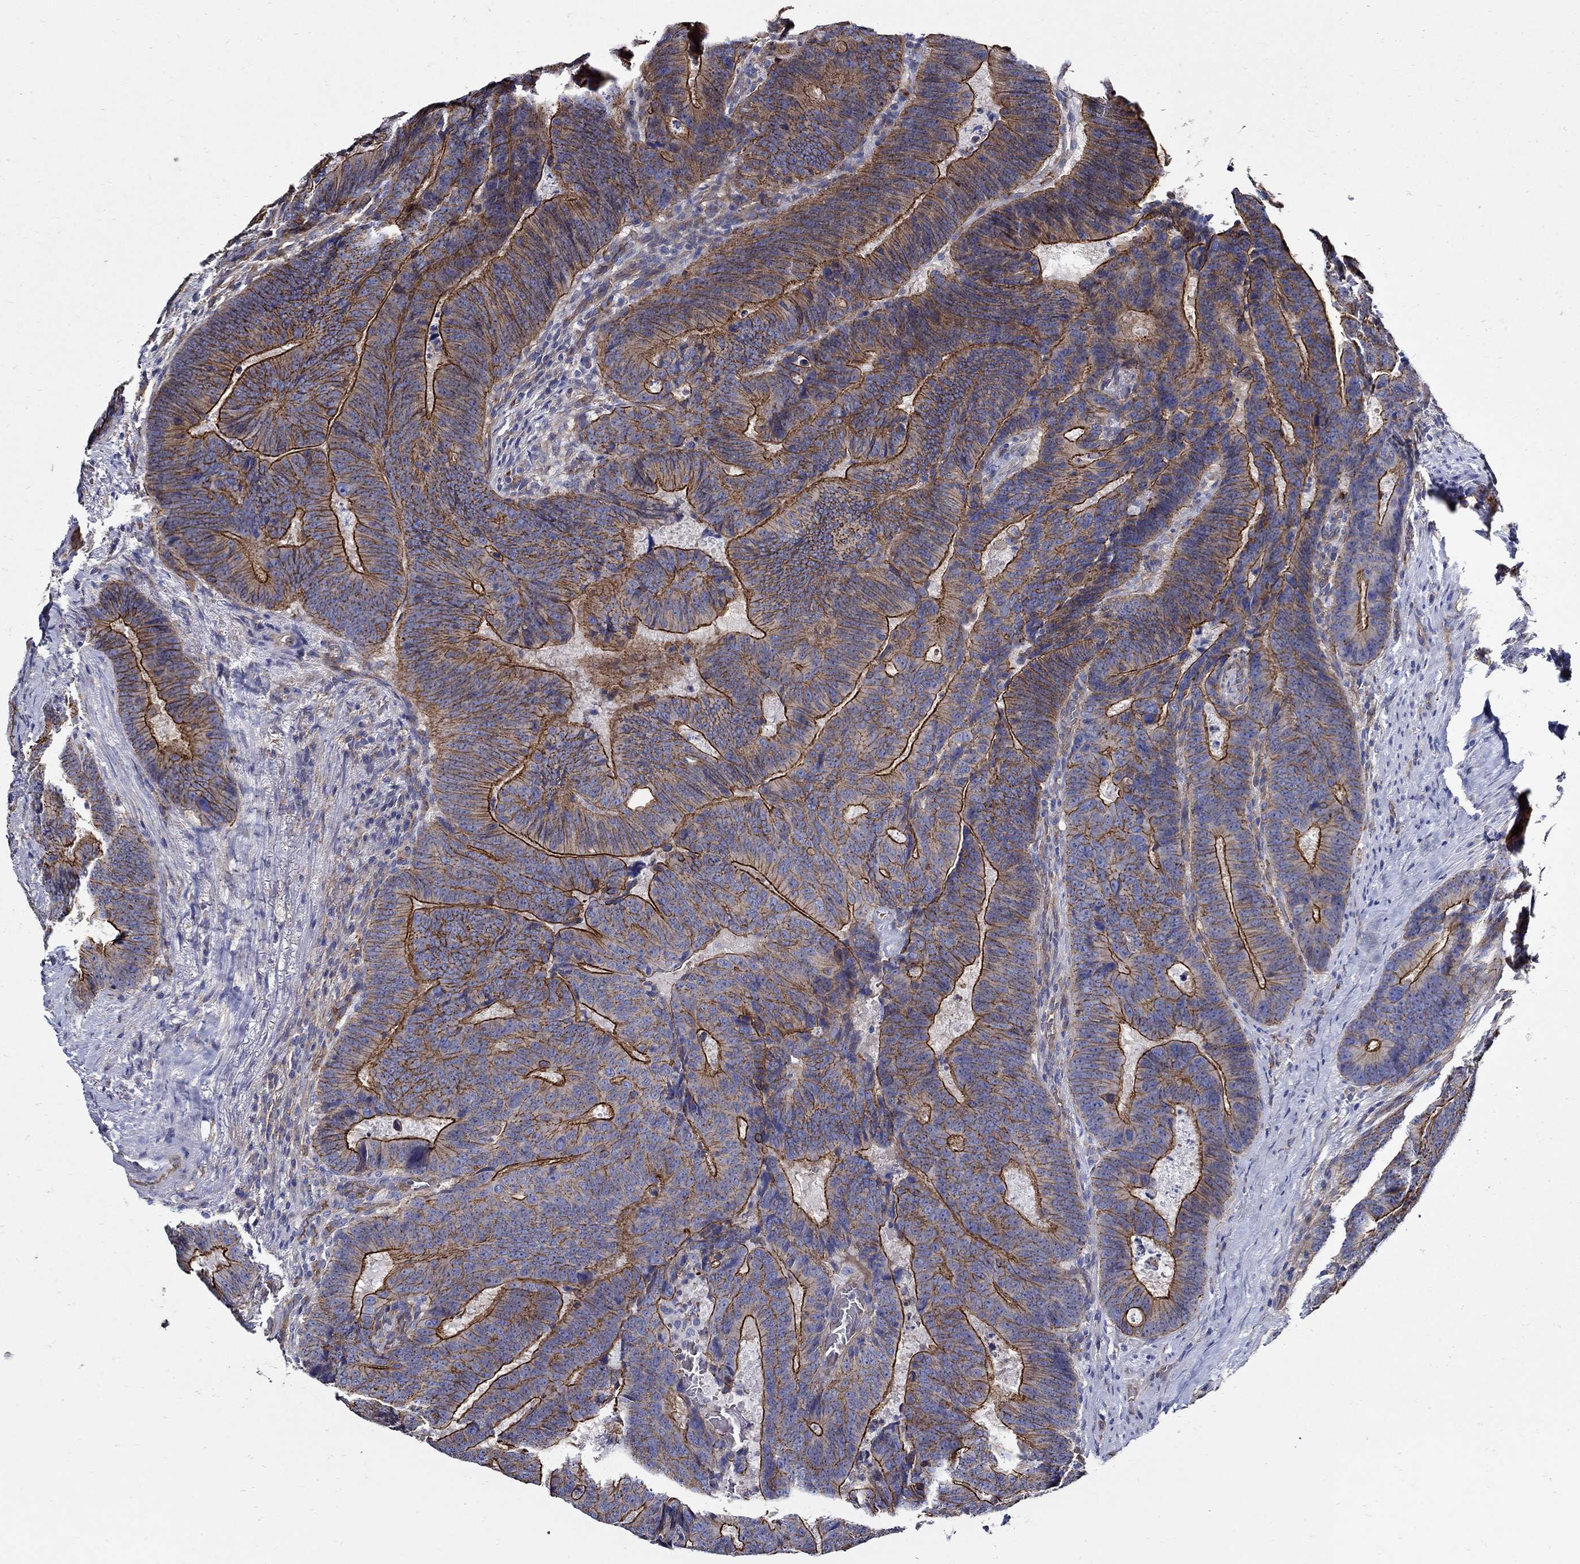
{"staining": {"intensity": "strong", "quantity": ">75%", "location": "cytoplasmic/membranous"}, "tissue": "colorectal cancer", "cell_type": "Tumor cells", "image_type": "cancer", "snomed": [{"axis": "morphology", "description": "Adenocarcinoma, NOS"}, {"axis": "topography", "description": "Colon"}], "caption": "Immunohistochemistry histopathology image of neoplastic tissue: human adenocarcinoma (colorectal) stained using immunohistochemistry shows high levels of strong protein expression localized specifically in the cytoplasmic/membranous of tumor cells, appearing as a cytoplasmic/membranous brown color.", "gene": "APBB3", "patient": {"sex": "female", "age": 82}}